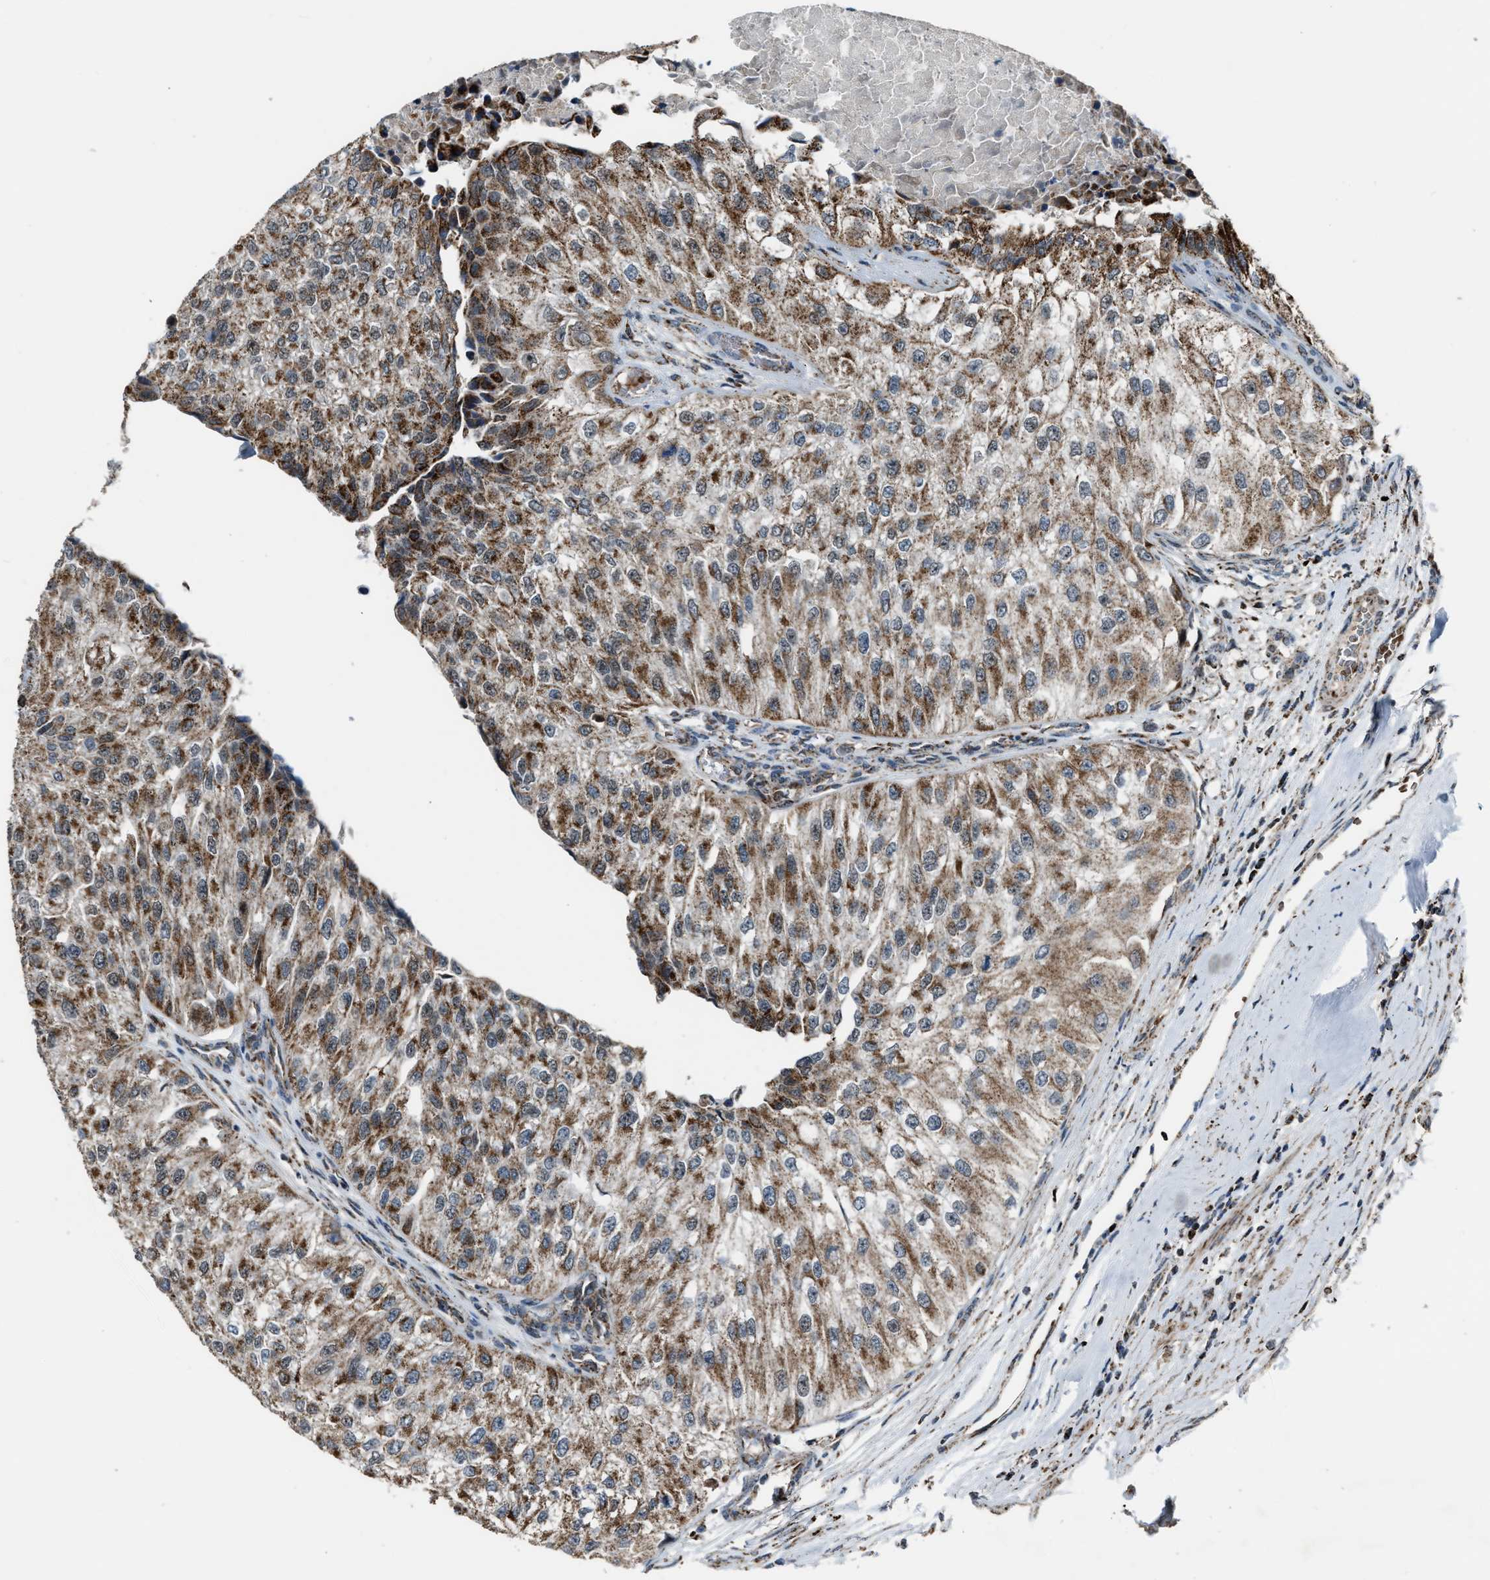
{"staining": {"intensity": "moderate", "quantity": ">75%", "location": "cytoplasmic/membranous"}, "tissue": "urothelial cancer", "cell_type": "Tumor cells", "image_type": "cancer", "snomed": [{"axis": "morphology", "description": "Urothelial carcinoma, High grade"}, {"axis": "topography", "description": "Kidney"}, {"axis": "topography", "description": "Urinary bladder"}], "caption": "Protein expression by immunohistochemistry (IHC) exhibits moderate cytoplasmic/membranous staining in approximately >75% of tumor cells in urothelial cancer.", "gene": "CHN2", "patient": {"sex": "male", "age": 77}}